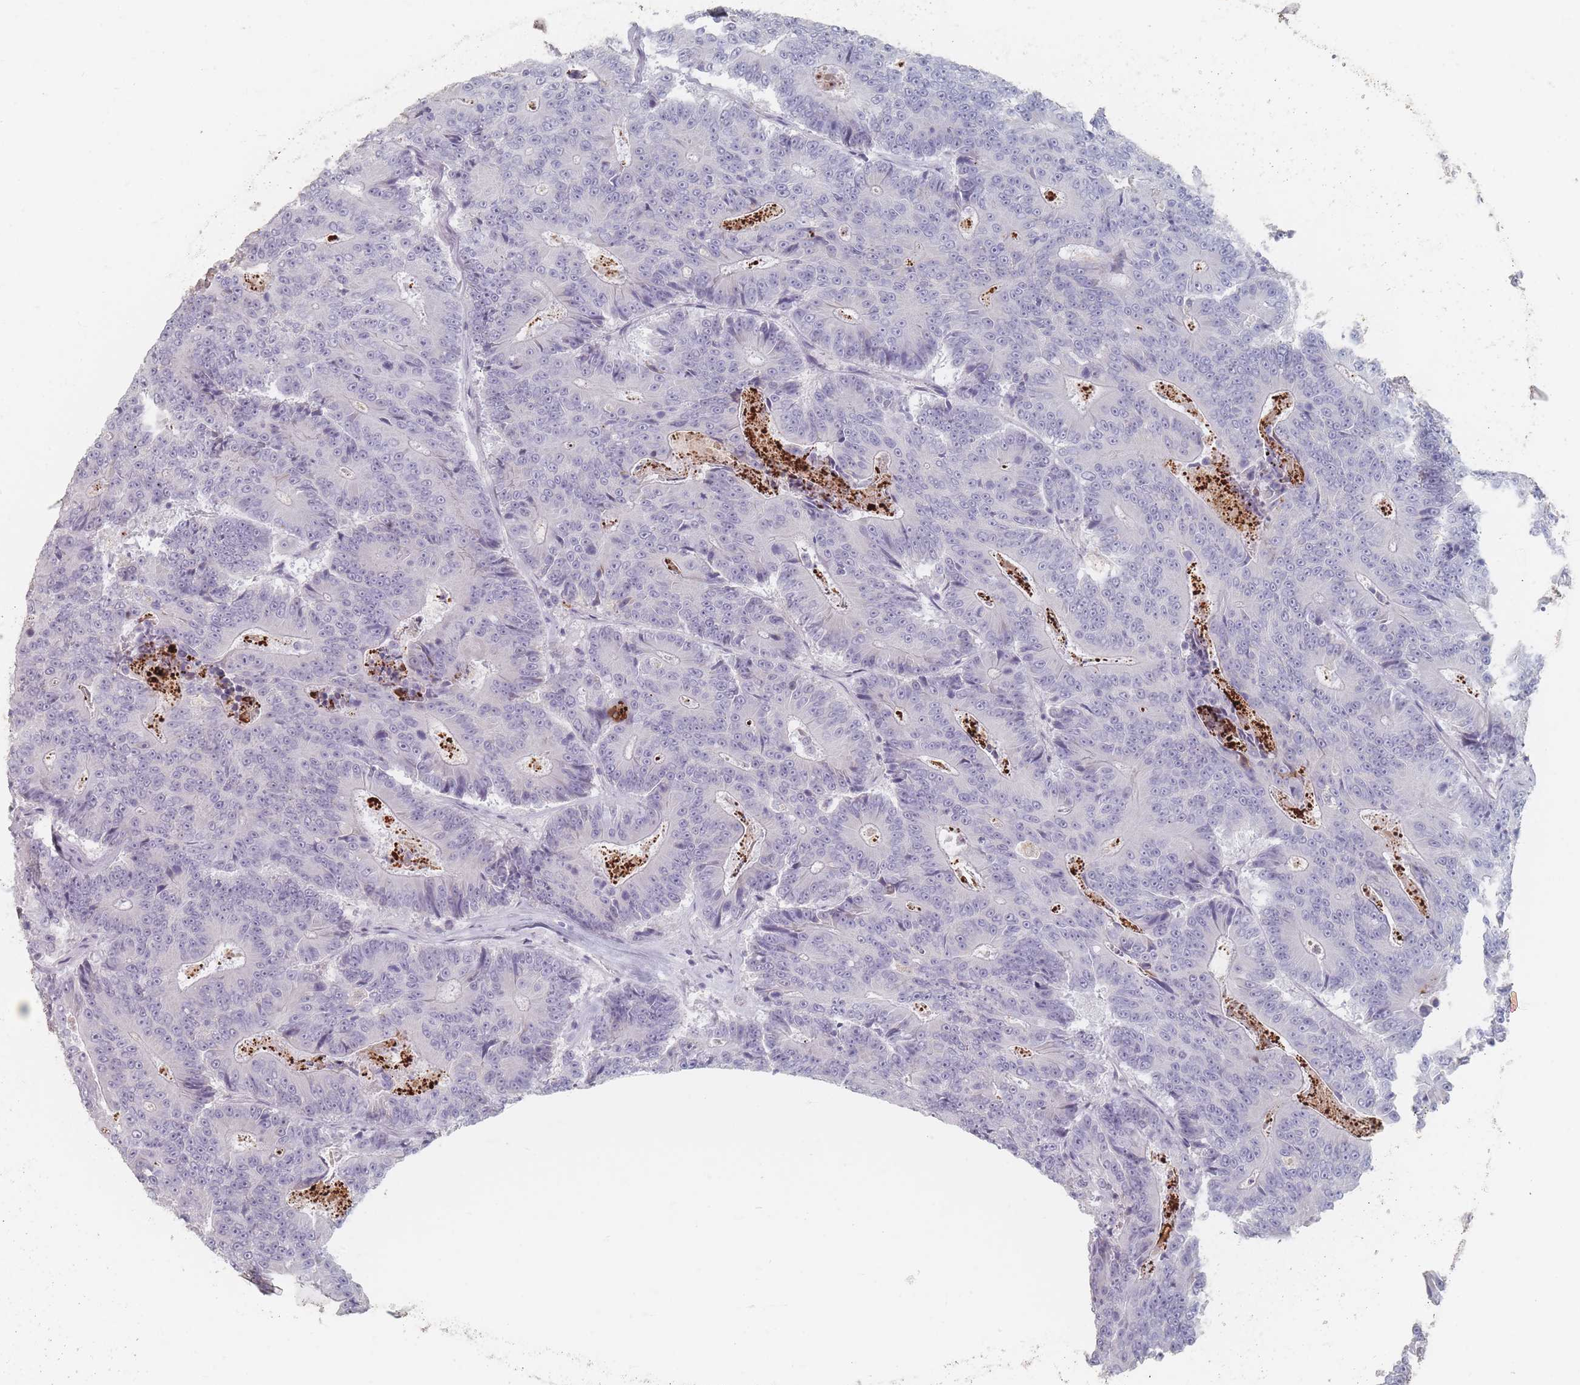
{"staining": {"intensity": "negative", "quantity": "none", "location": "none"}, "tissue": "colorectal cancer", "cell_type": "Tumor cells", "image_type": "cancer", "snomed": [{"axis": "morphology", "description": "Adenocarcinoma, NOS"}, {"axis": "topography", "description": "Colon"}], "caption": "An immunohistochemistry (IHC) image of colorectal adenocarcinoma is shown. There is no staining in tumor cells of colorectal adenocarcinoma. Nuclei are stained in blue.", "gene": "HELZ2", "patient": {"sex": "male", "age": 83}}